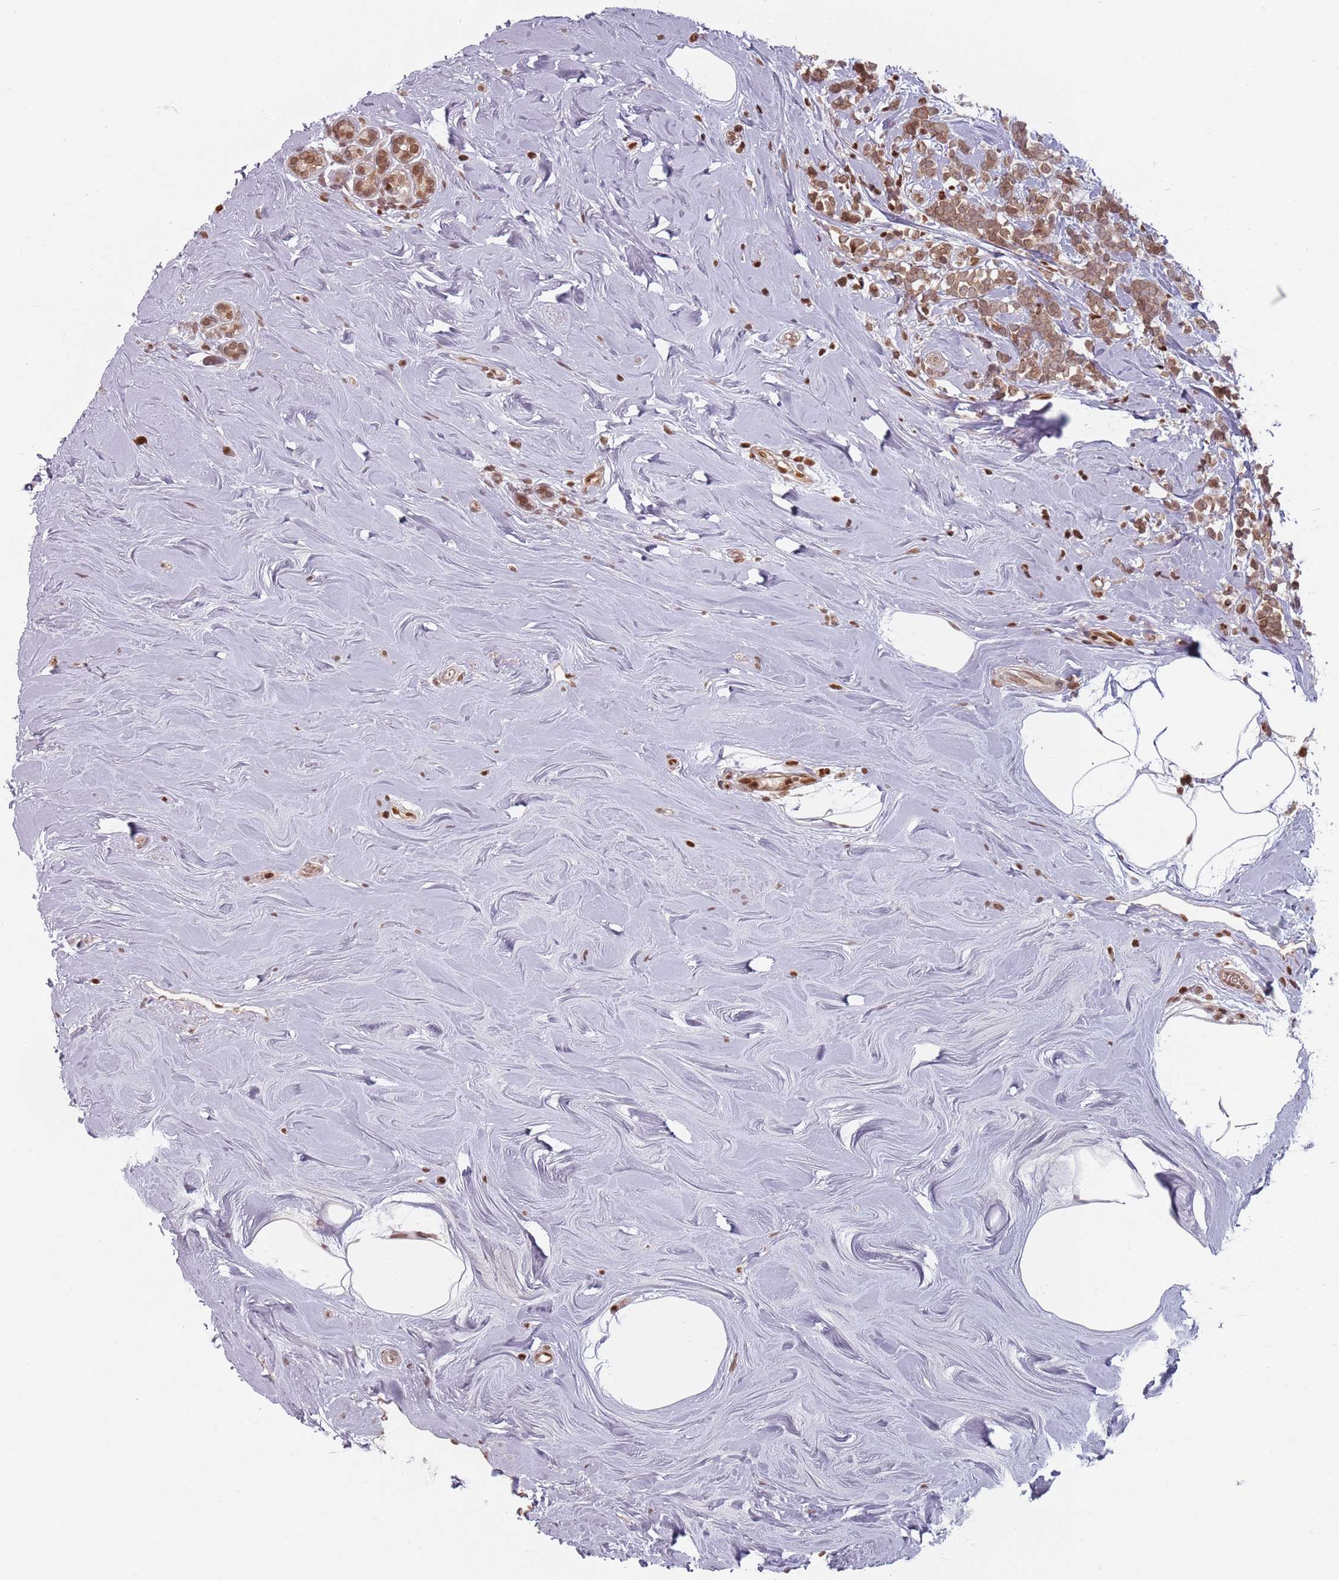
{"staining": {"intensity": "moderate", "quantity": ">75%", "location": "cytoplasmic/membranous,nuclear"}, "tissue": "breast cancer", "cell_type": "Tumor cells", "image_type": "cancer", "snomed": [{"axis": "morphology", "description": "Lobular carcinoma"}, {"axis": "topography", "description": "Breast"}], "caption": "This photomicrograph reveals immunohistochemistry (IHC) staining of breast cancer (lobular carcinoma), with medium moderate cytoplasmic/membranous and nuclear positivity in about >75% of tumor cells.", "gene": "NUP50", "patient": {"sex": "female", "age": 58}}